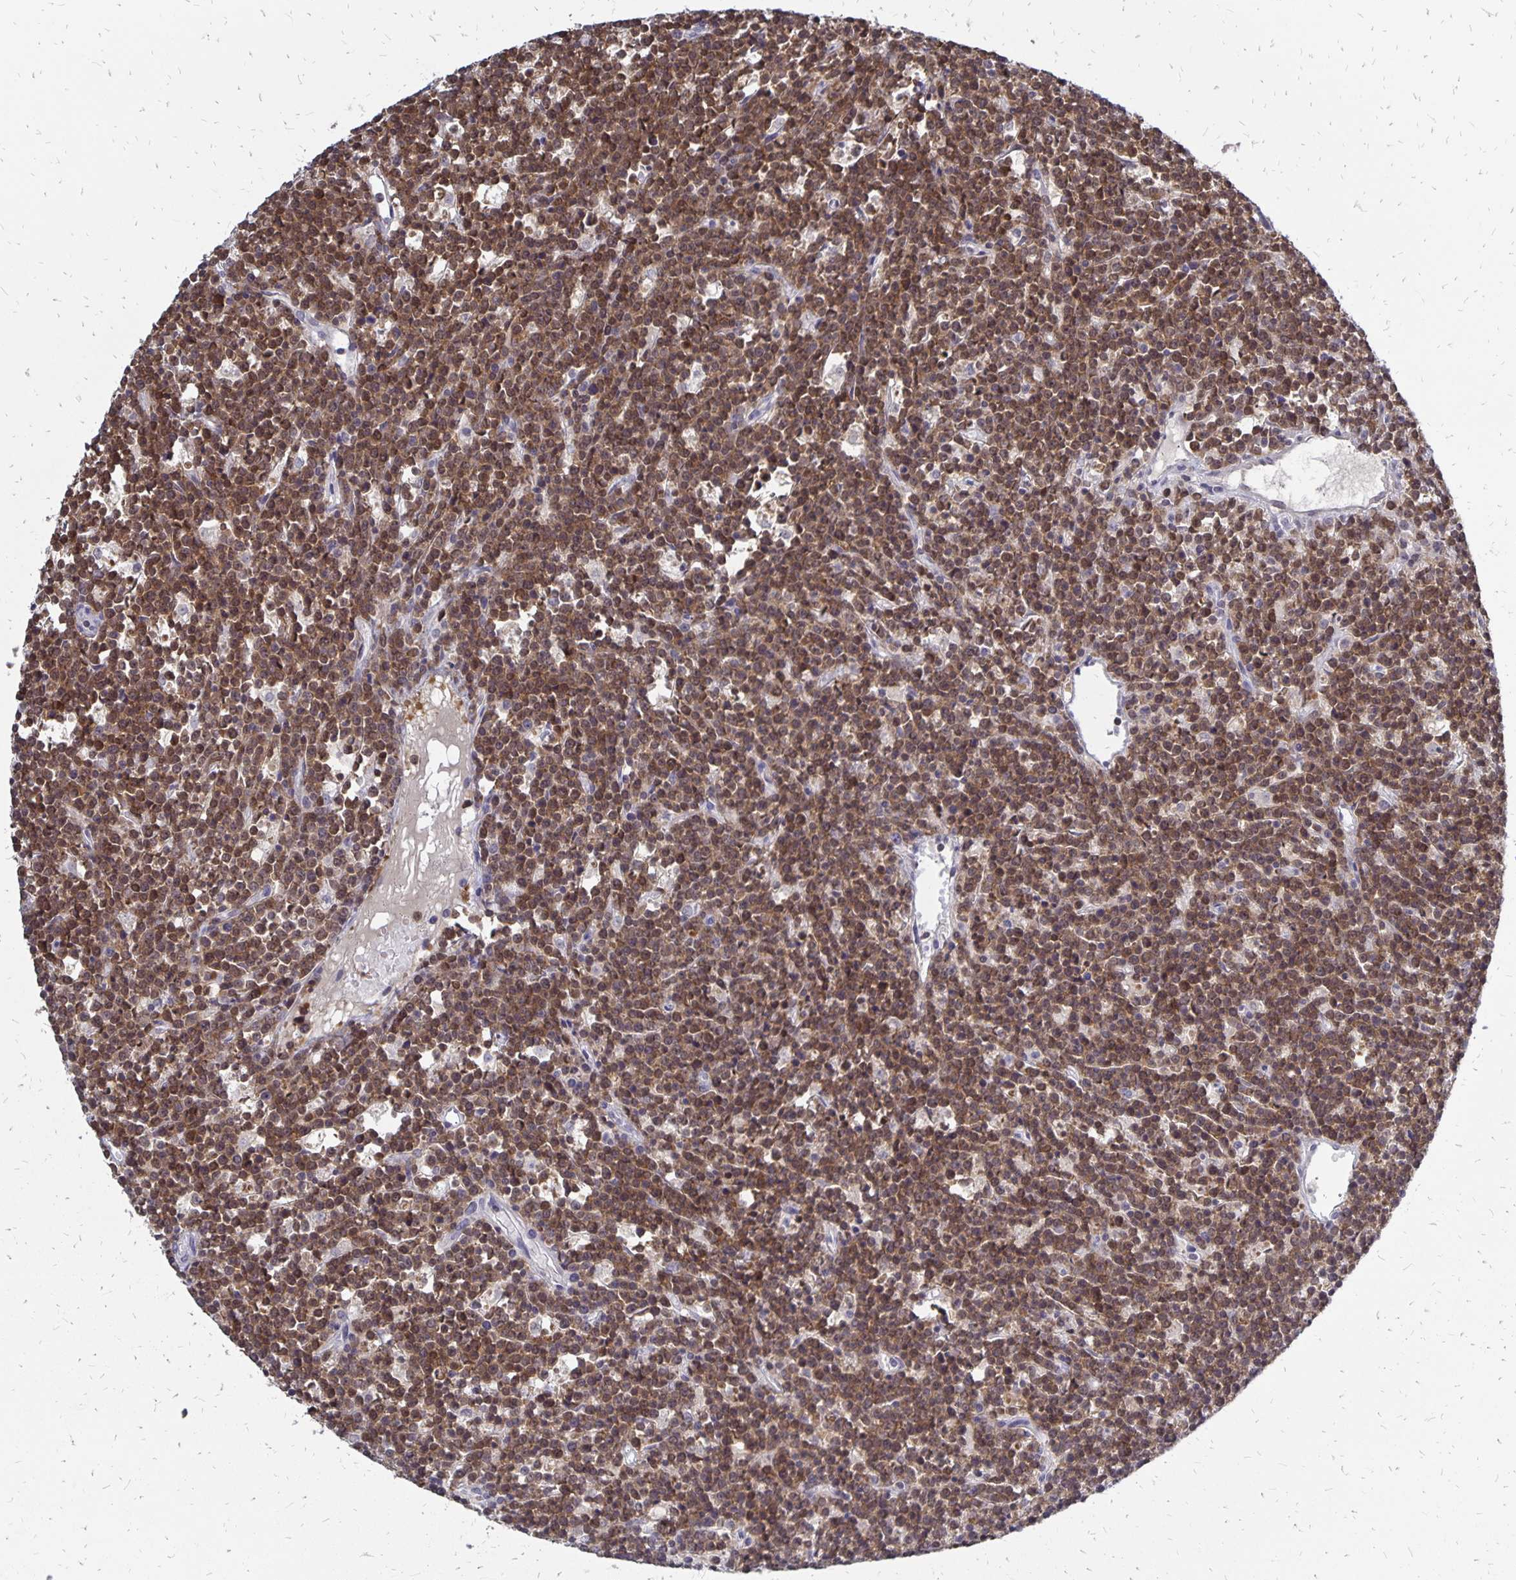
{"staining": {"intensity": "moderate", "quantity": "25%-75%", "location": "nuclear"}, "tissue": "lymphoma", "cell_type": "Tumor cells", "image_type": "cancer", "snomed": [{"axis": "morphology", "description": "Malignant lymphoma, non-Hodgkin's type, High grade"}, {"axis": "topography", "description": "Ovary"}], "caption": "Tumor cells exhibit medium levels of moderate nuclear staining in approximately 25%-75% of cells in lymphoma. The staining was performed using DAB to visualize the protein expression in brown, while the nuclei were stained in blue with hematoxylin (Magnification: 20x).", "gene": "DCK", "patient": {"sex": "female", "age": 56}}